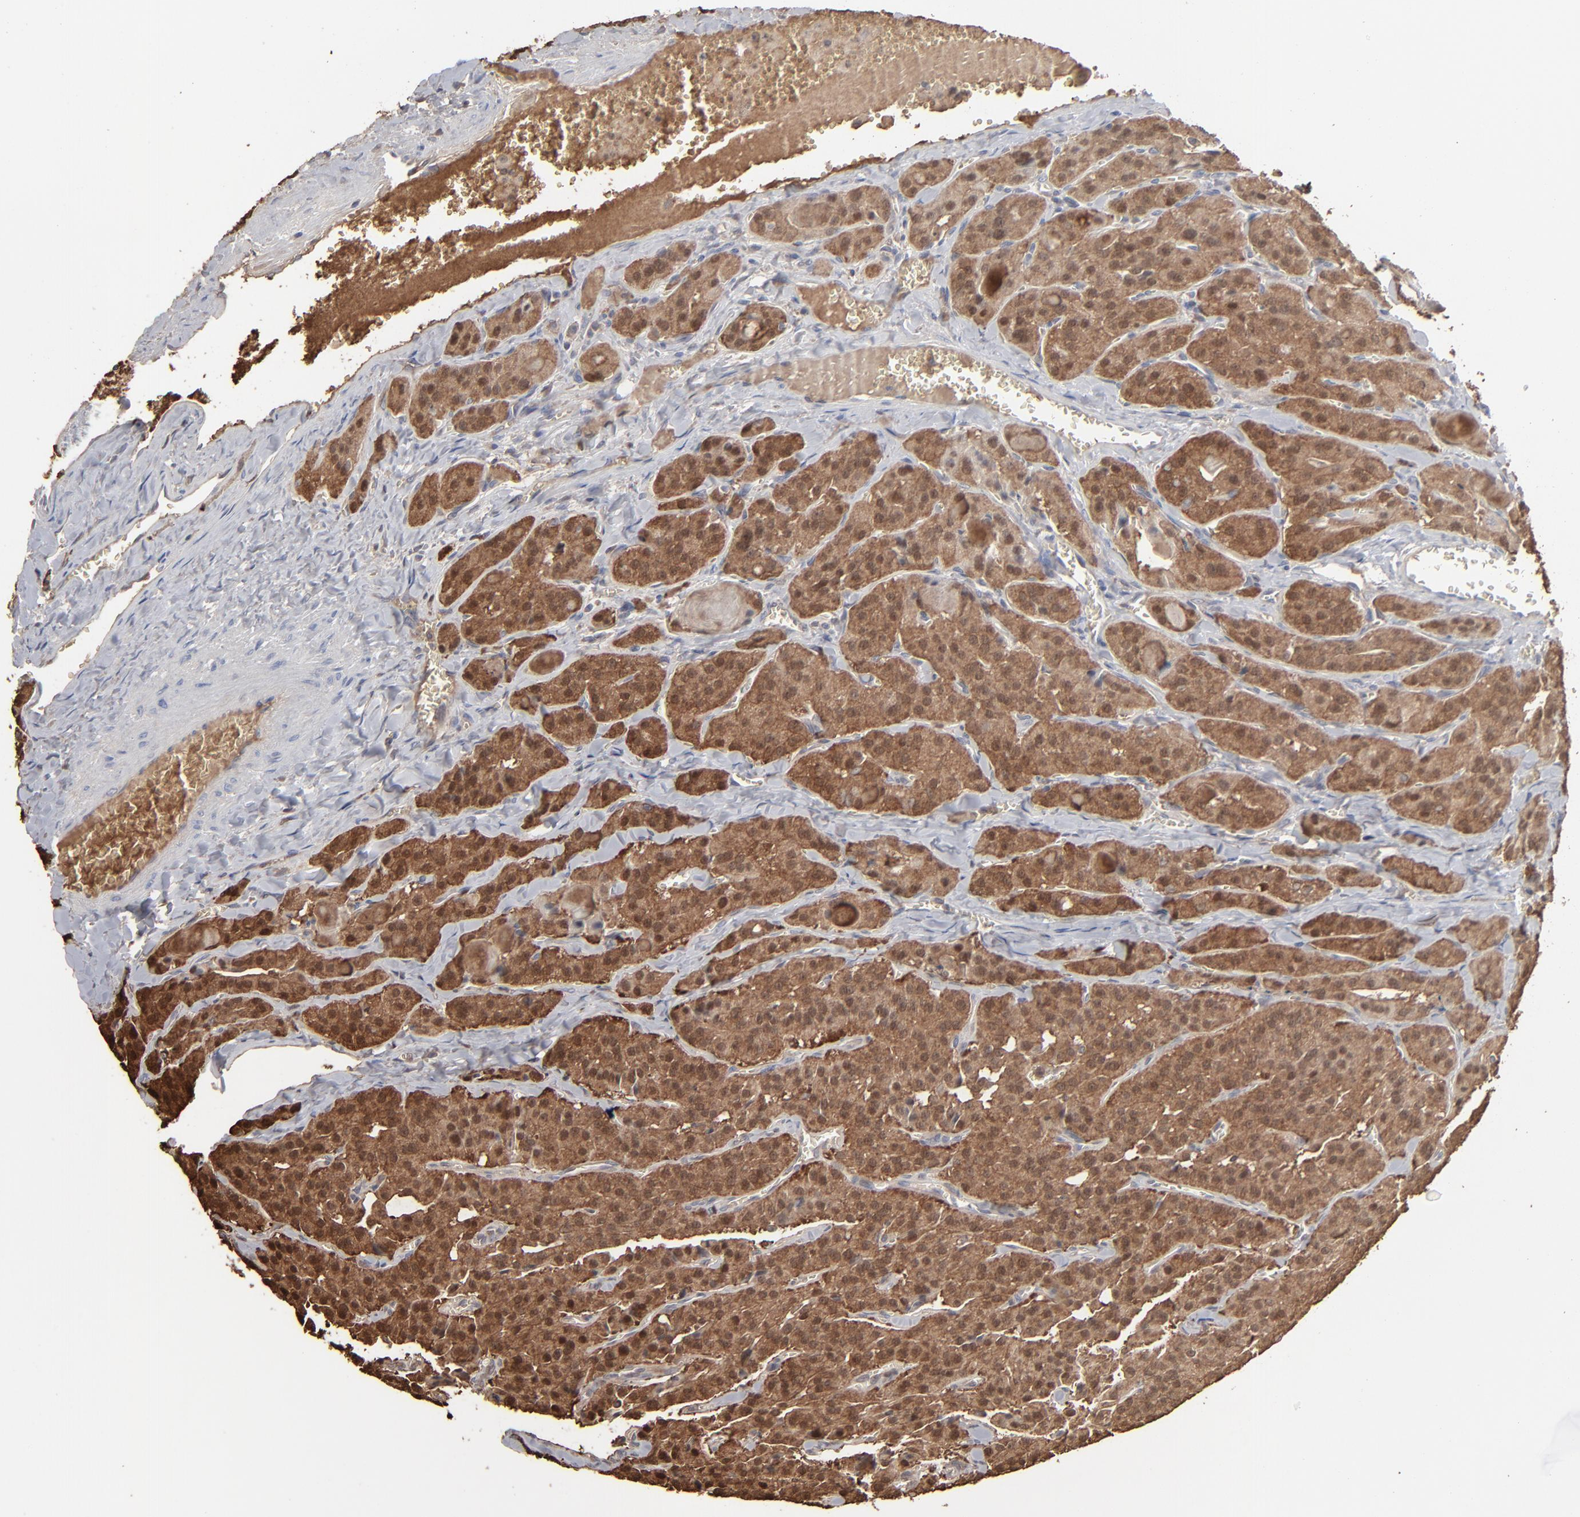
{"staining": {"intensity": "strong", "quantity": ">75%", "location": "cytoplasmic/membranous,nuclear"}, "tissue": "thyroid cancer", "cell_type": "Tumor cells", "image_type": "cancer", "snomed": [{"axis": "morphology", "description": "Carcinoma, NOS"}, {"axis": "topography", "description": "Thyroid gland"}], "caption": "Tumor cells reveal strong cytoplasmic/membranous and nuclear positivity in approximately >75% of cells in thyroid cancer (carcinoma).", "gene": "NME1-NME2", "patient": {"sex": "male", "age": 76}}